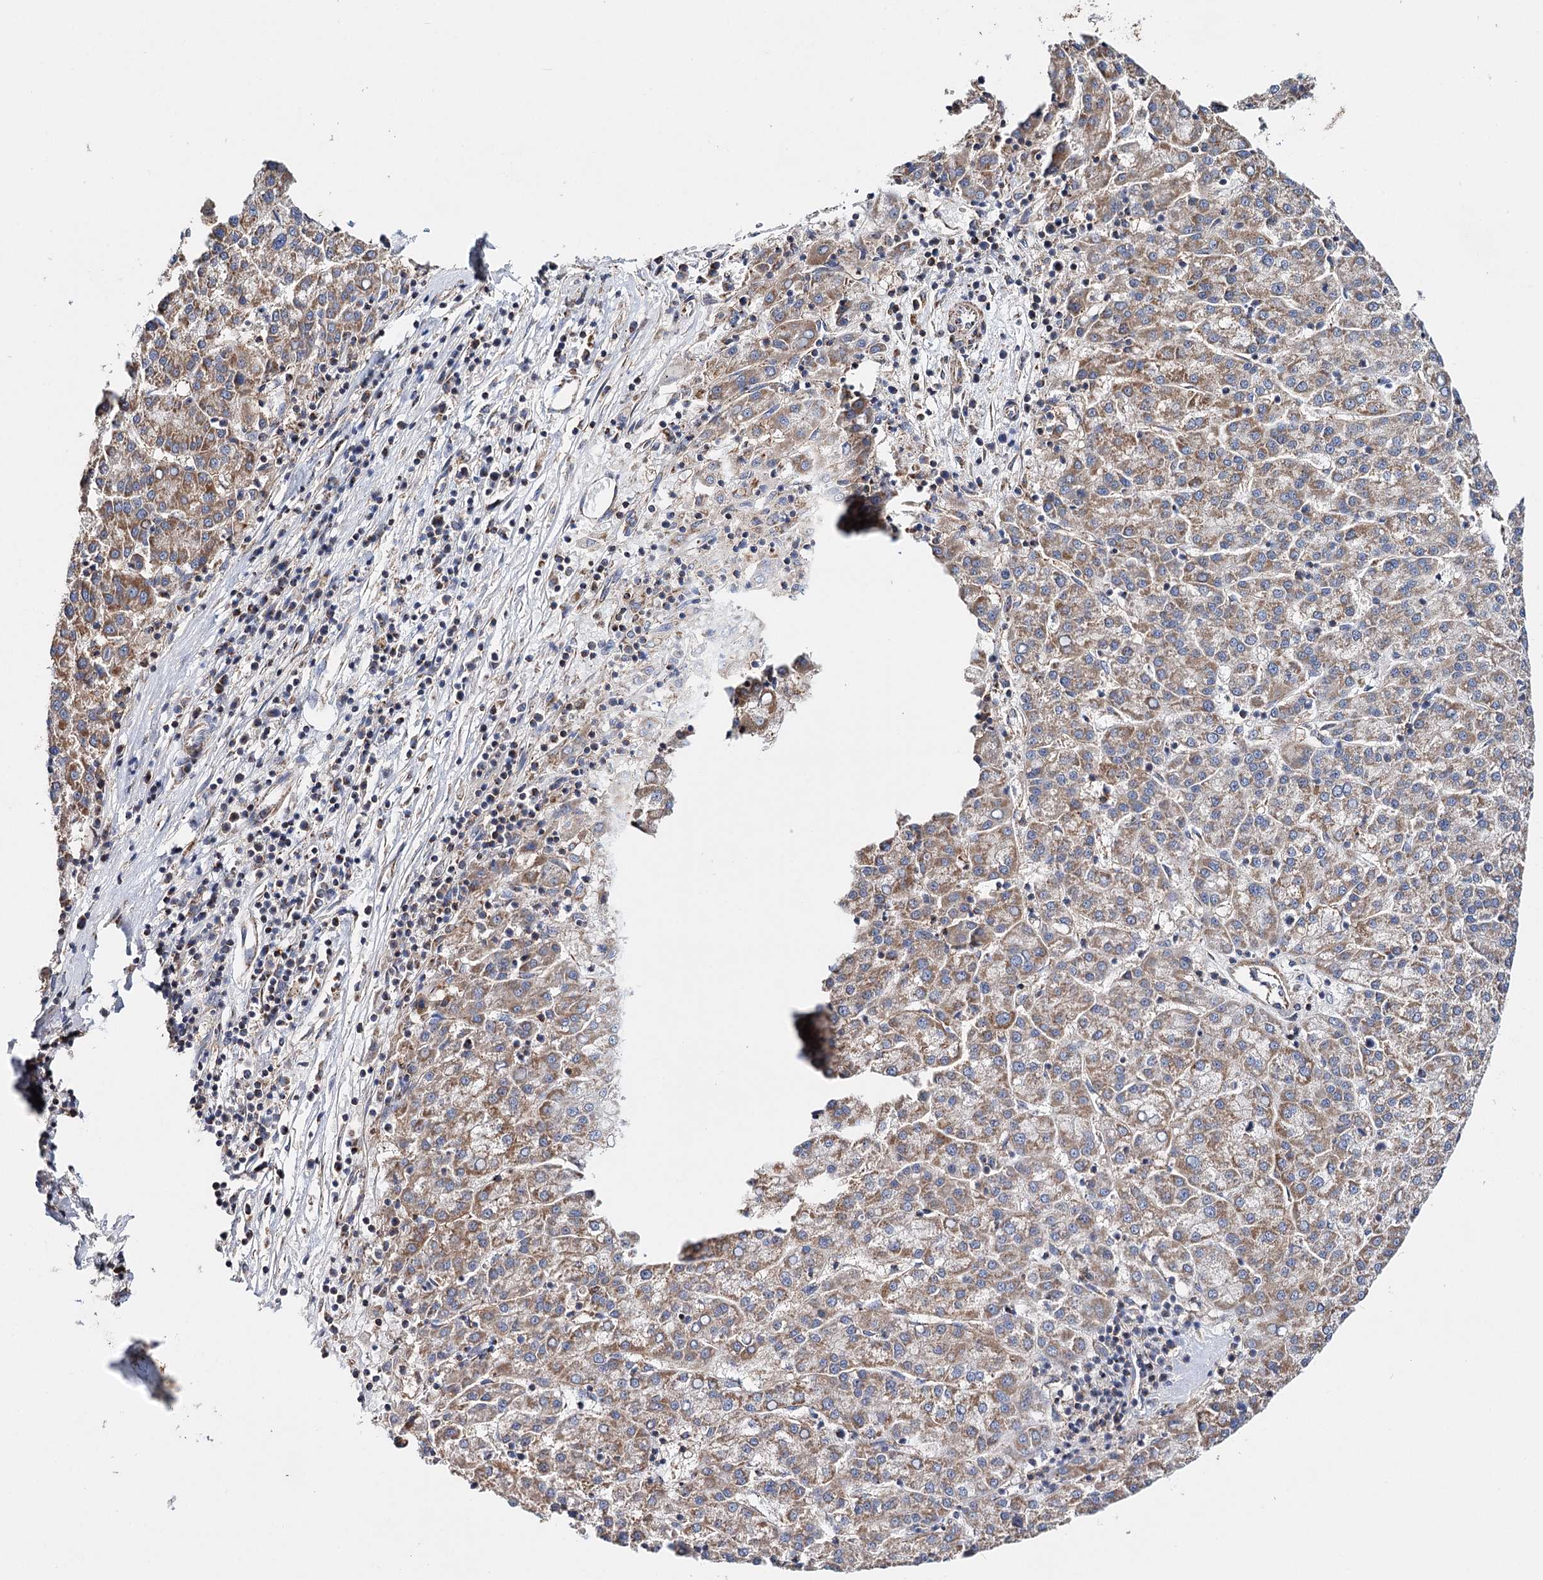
{"staining": {"intensity": "moderate", "quantity": ">75%", "location": "cytoplasmic/membranous"}, "tissue": "liver cancer", "cell_type": "Tumor cells", "image_type": "cancer", "snomed": [{"axis": "morphology", "description": "Carcinoma, Hepatocellular, NOS"}, {"axis": "topography", "description": "Liver"}], "caption": "Liver cancer was stained to show a protein in brown. There is medium levels of moderate cytoplasmic/membranous positivity in about >75% of tumor cells. The protein of interest is stained brown, and the nuclei are stained in blue (DAB IHC with brightfield microscopy, high magnification).", "gene": "CFAP46", "patient": {"sex": "female", "age": 58}}